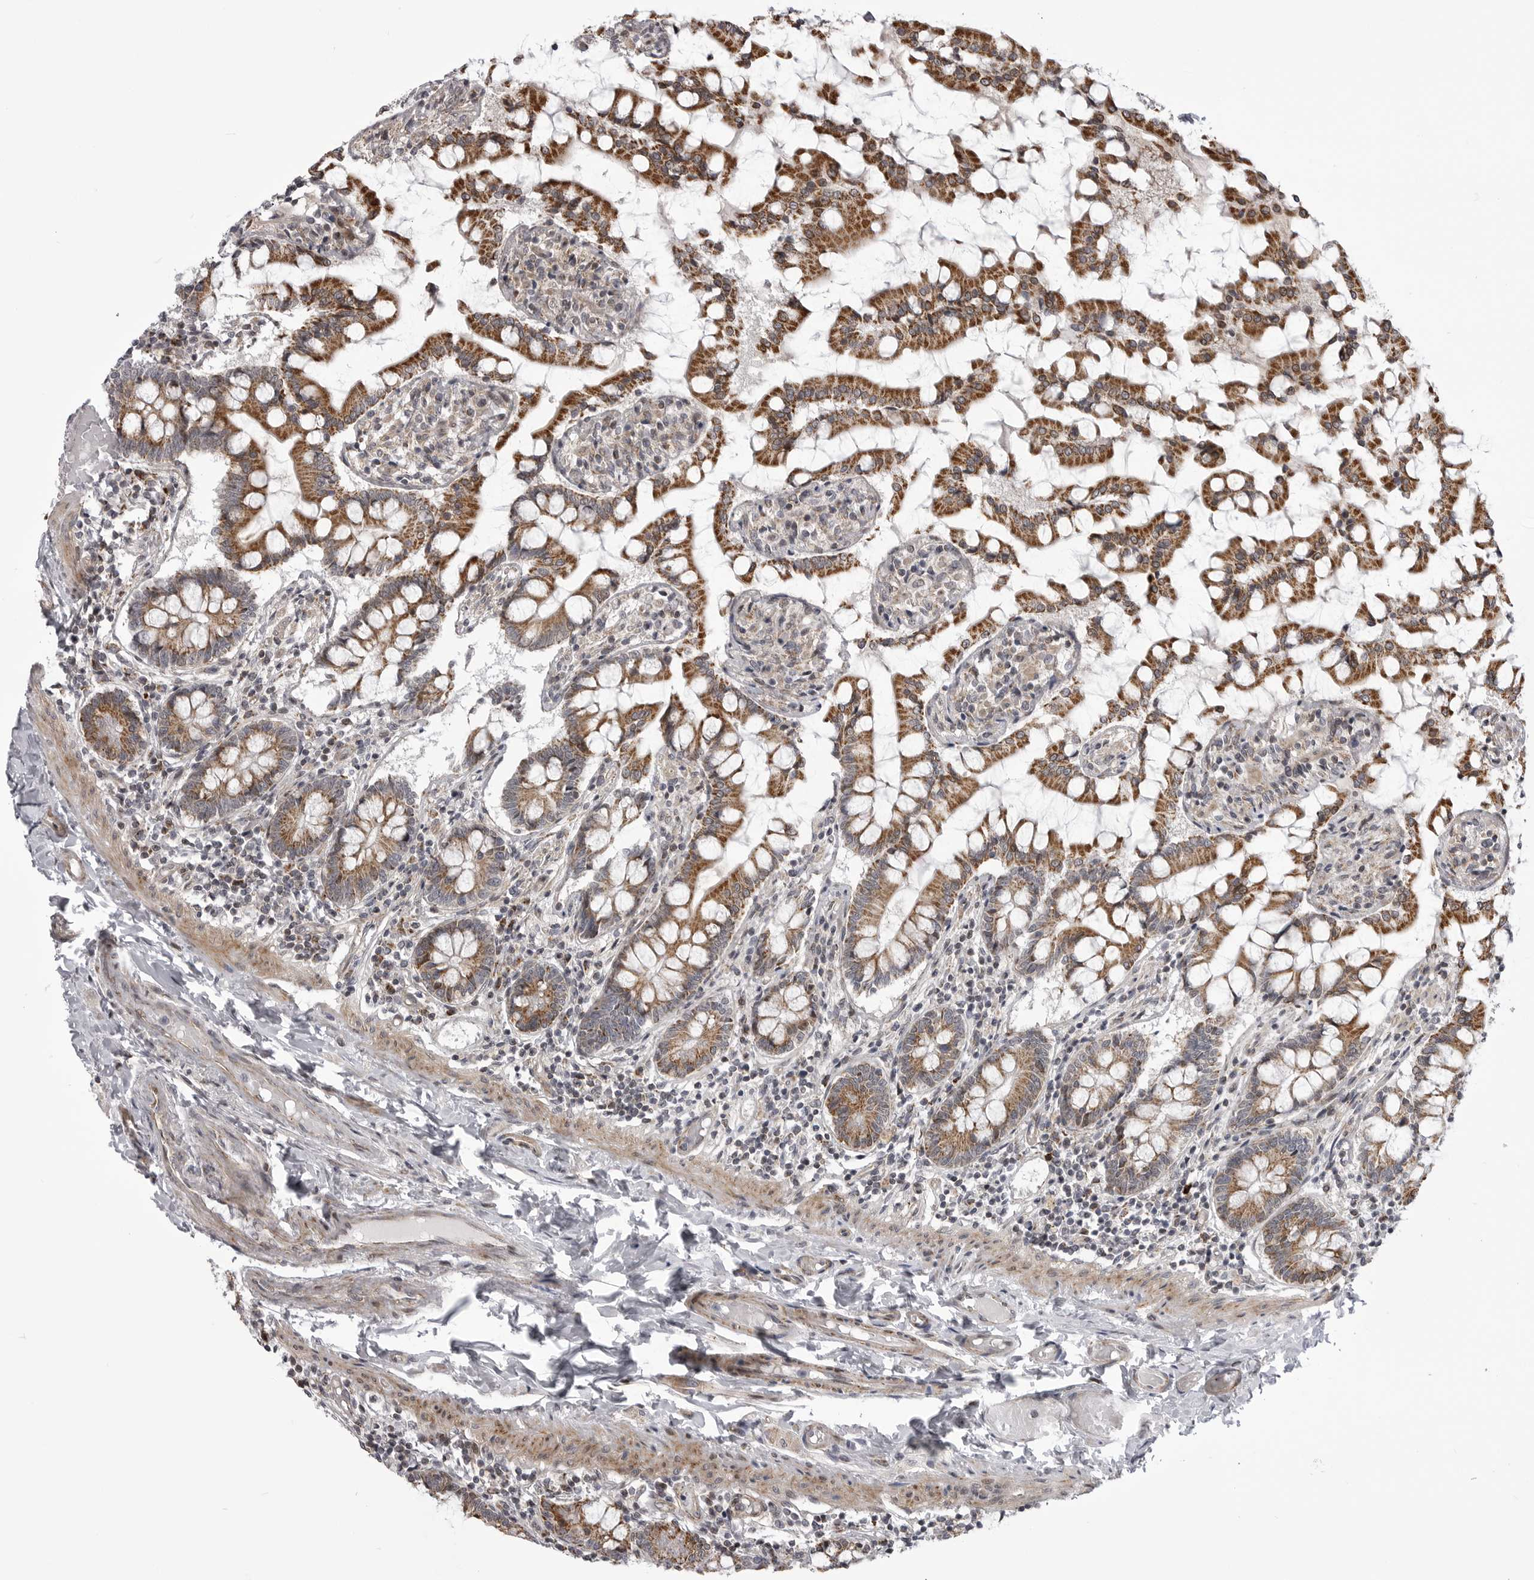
{"staining": {"intensity": "strong", "quantity": ">75%", "location": "cytoplasmic/membranous"}, "tissue": "small intestine", "cell_type": "Glandular cells", "image_type": "normal", "snomed": [{"axis": "morphology", "description": "Normal tissue, NOS"}, {"axis": "topography", "description": "Small intestine"}], "caption": "Benign small intestine exhibits strong cytoplasmic/membranous positivity in about >75% of glandular cells, visualized by immunohistochemistry. Ihc stains the protein in brown and the nuclei are stained blue.", "gene": "TMPRSS11F", "patient": {"sex": "male", "age": 41}}